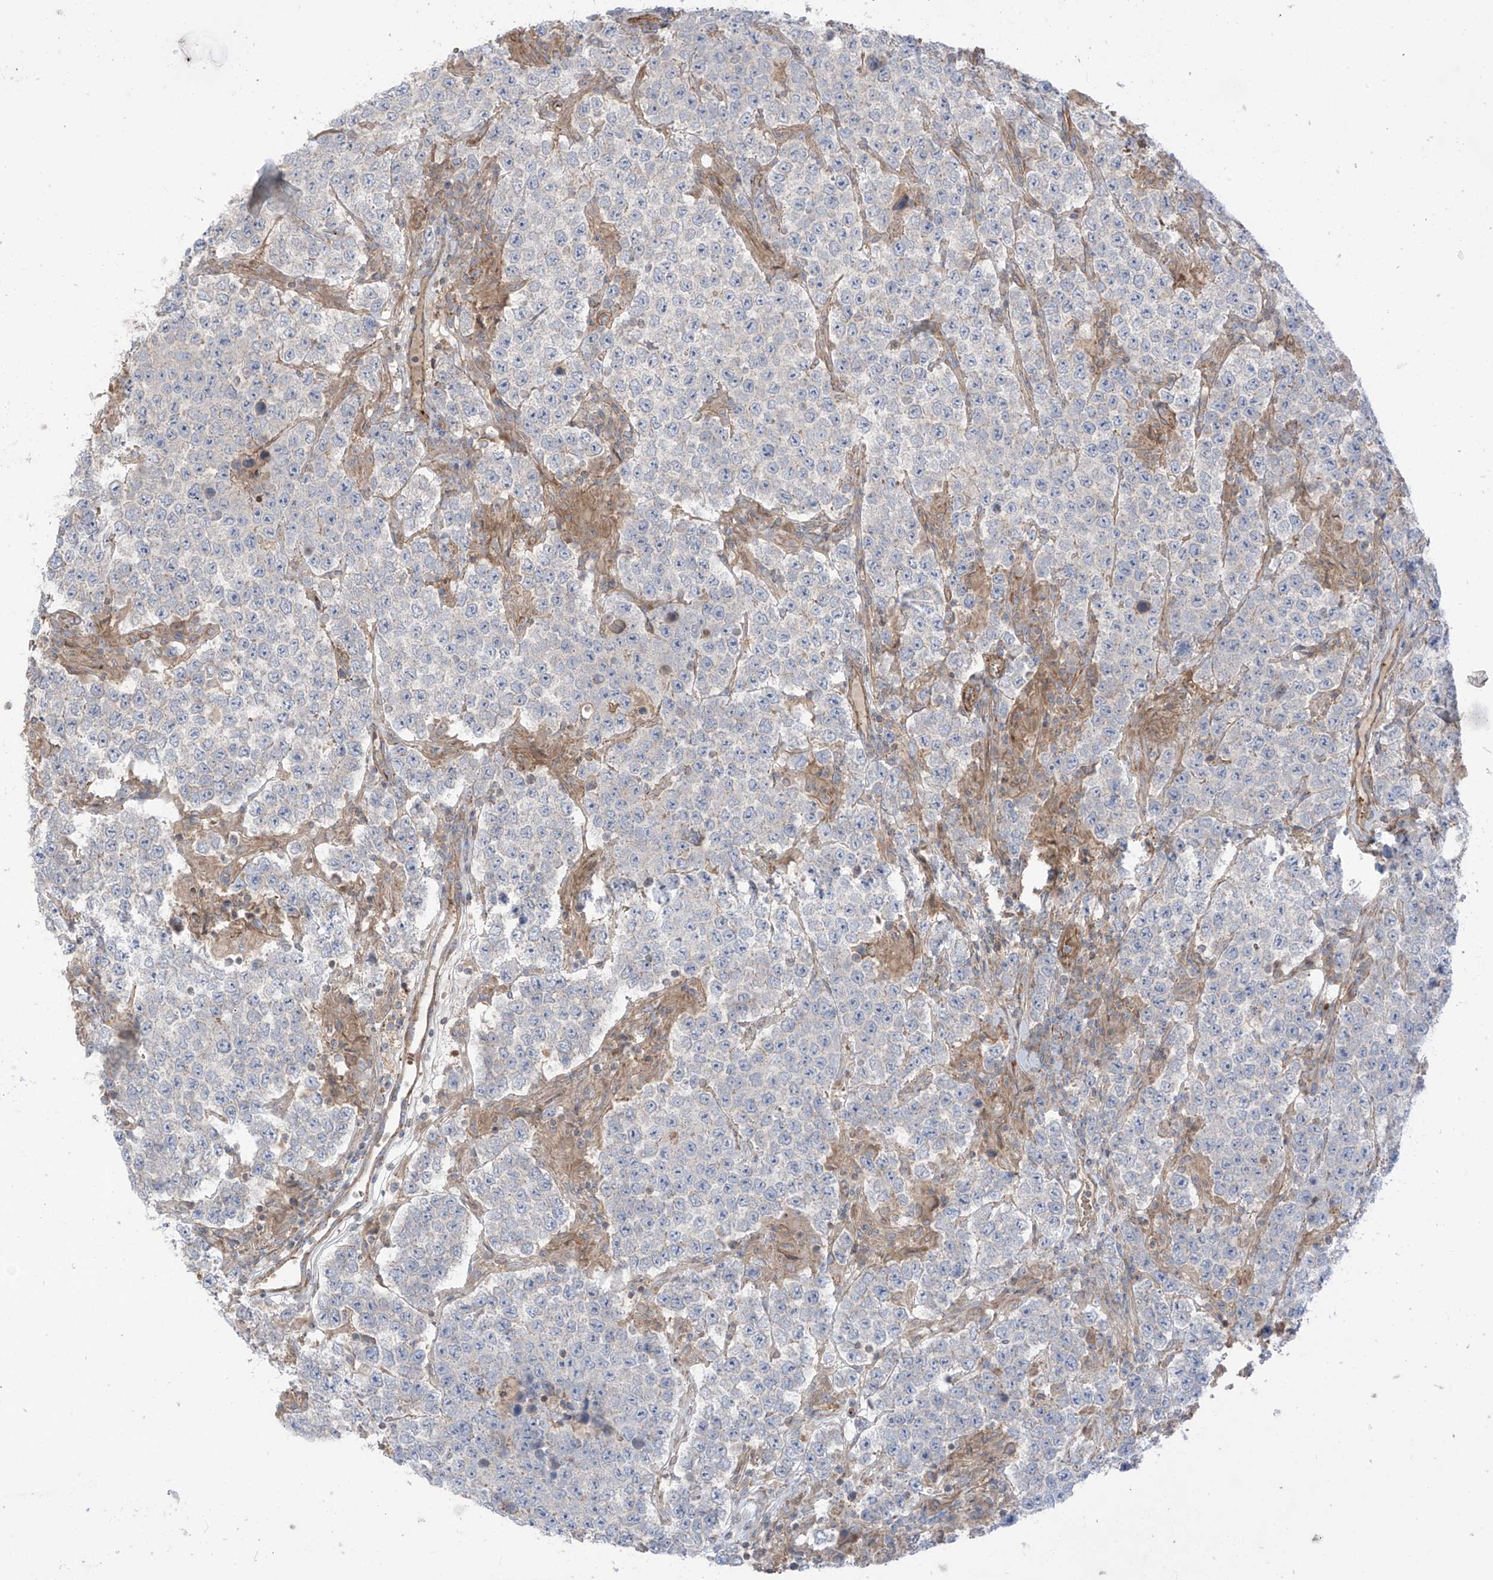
{"staining": {"intensity": "negative", "quantity": "none", "location": "none"}, "tissue": "testis cancer", "cell_type": "Tumor cells", "image_type": "cancer", "snomed": [{"axis": "morphology", "description": "Normal tissue, NOS"}, {"axis": "morphology", "description": "Urothelial carcinoma, High grade"}, {"axis": "morphology", "description": "Seminoma, NOS"}, {"axis": "morphology", "description": "Carcinoma, Embryonal, NOS"}, {"axis": "topography", "description": "Urinary bladder"}, {"axis": "topography", "description": "Testis"}], "caption": "There is no significant positivity in tumor cells of testis cancer (seminoma). Brightfield microscopy of immunohistochemistry (IHC) stained with DAB (brown) and hematoxylin (blue), captured at high magnification.", "gene": "TRMU", "patient": {"sex": "male", "age": 41}}